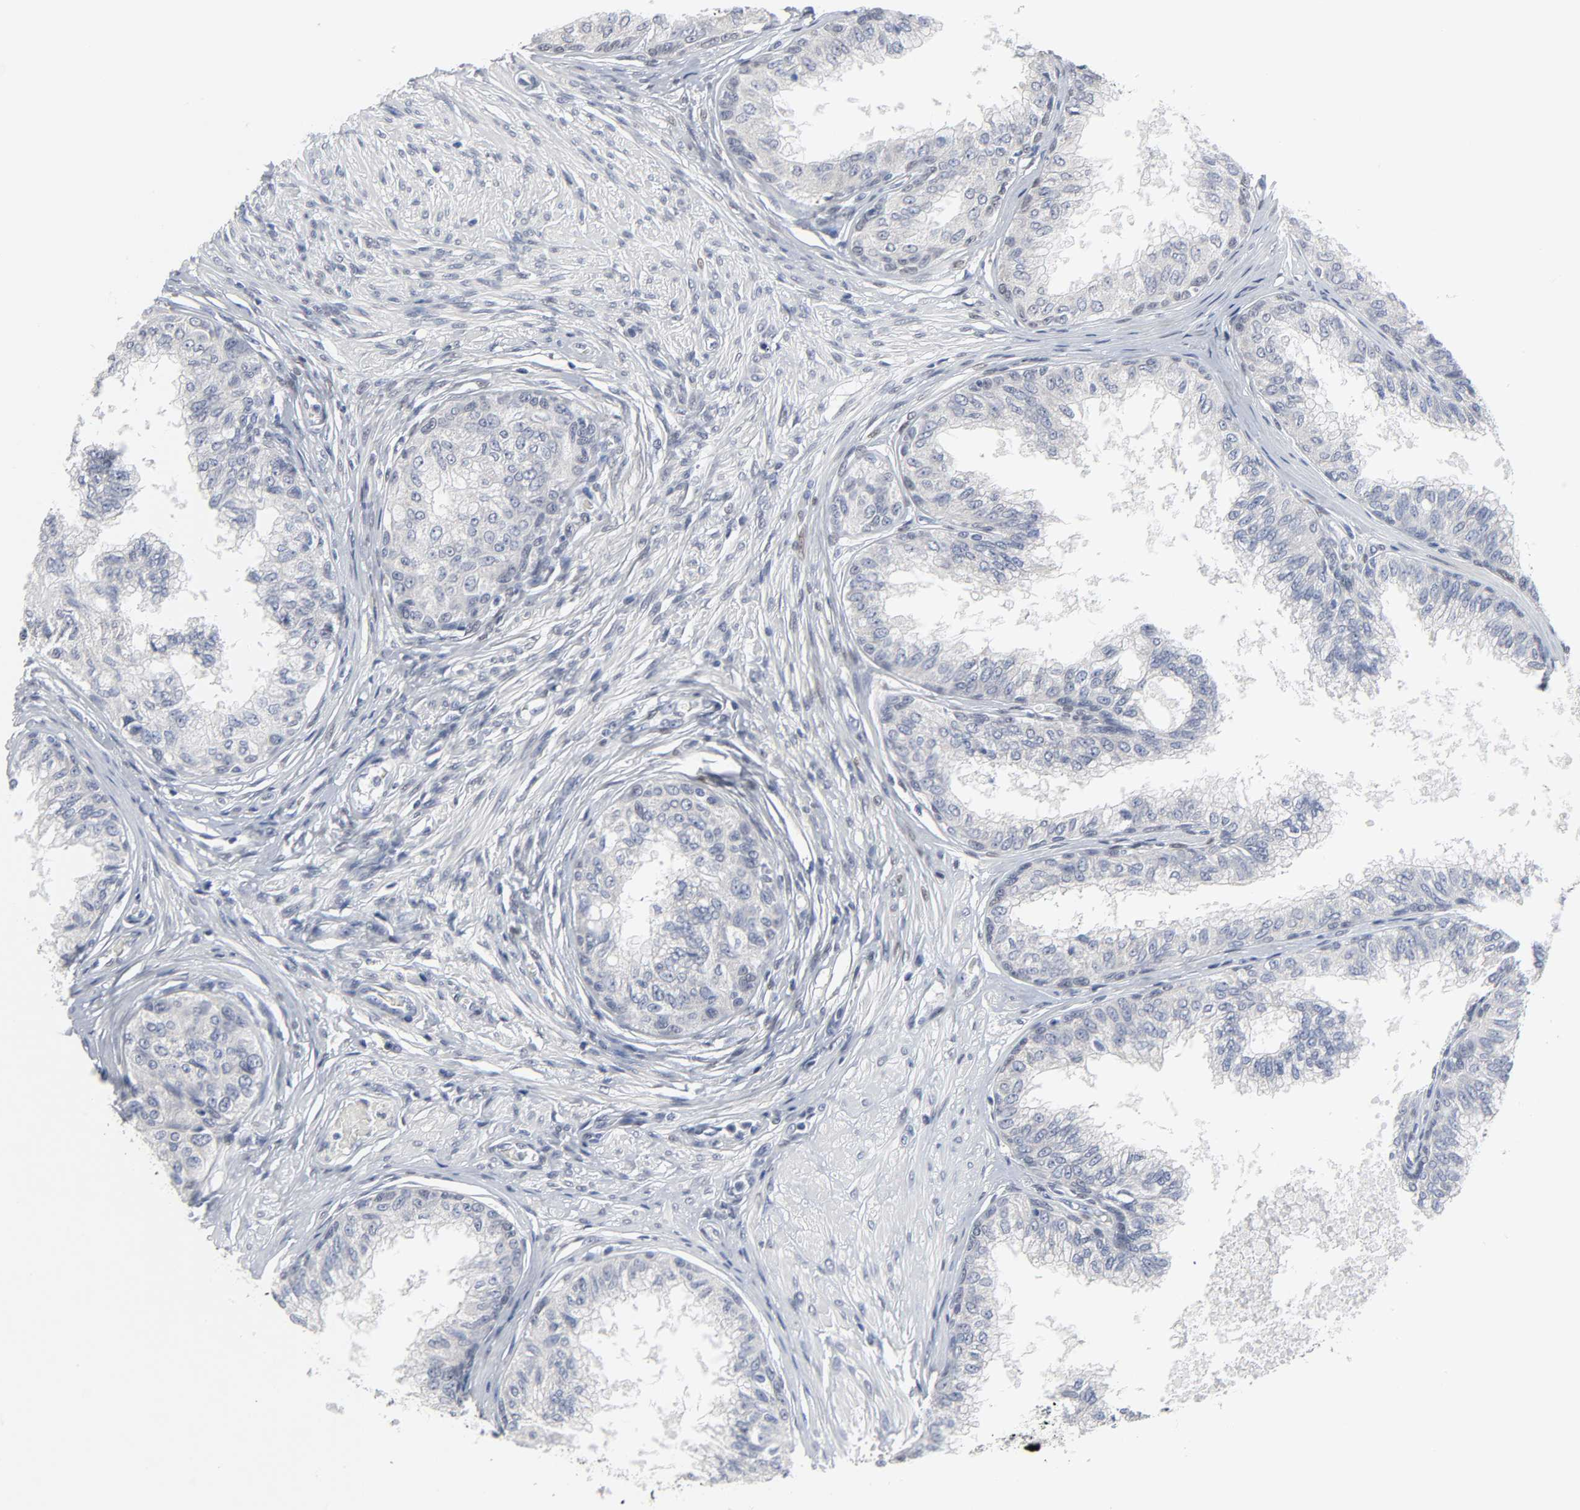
{"staining": {"intensity": "weak", "quantity": "25%-75%", "location": "nuclear"}, "tissue": "prostate", "cell_type": "Glandular cells", "image_type": "normal", "snomed": [{"axis": "morphology", "description": "Normal tissue, NOS"}, {"axis": "topography", "description": "Prostate"}, {"axis": "topography", "description": "Seminal veicle"}], "caption": "Immunohistochemistry (IHC) (DAB (3,3'-diaminobenzidine)) staining of unremarkable human prostate demonstrates weak nuclear protein positivity in about 25%-75% of glandular cells. (IHC, brightfield microscopy, high magnification).", "gene": "SALL2", "patient": {"sex": "male", "age": 60}}